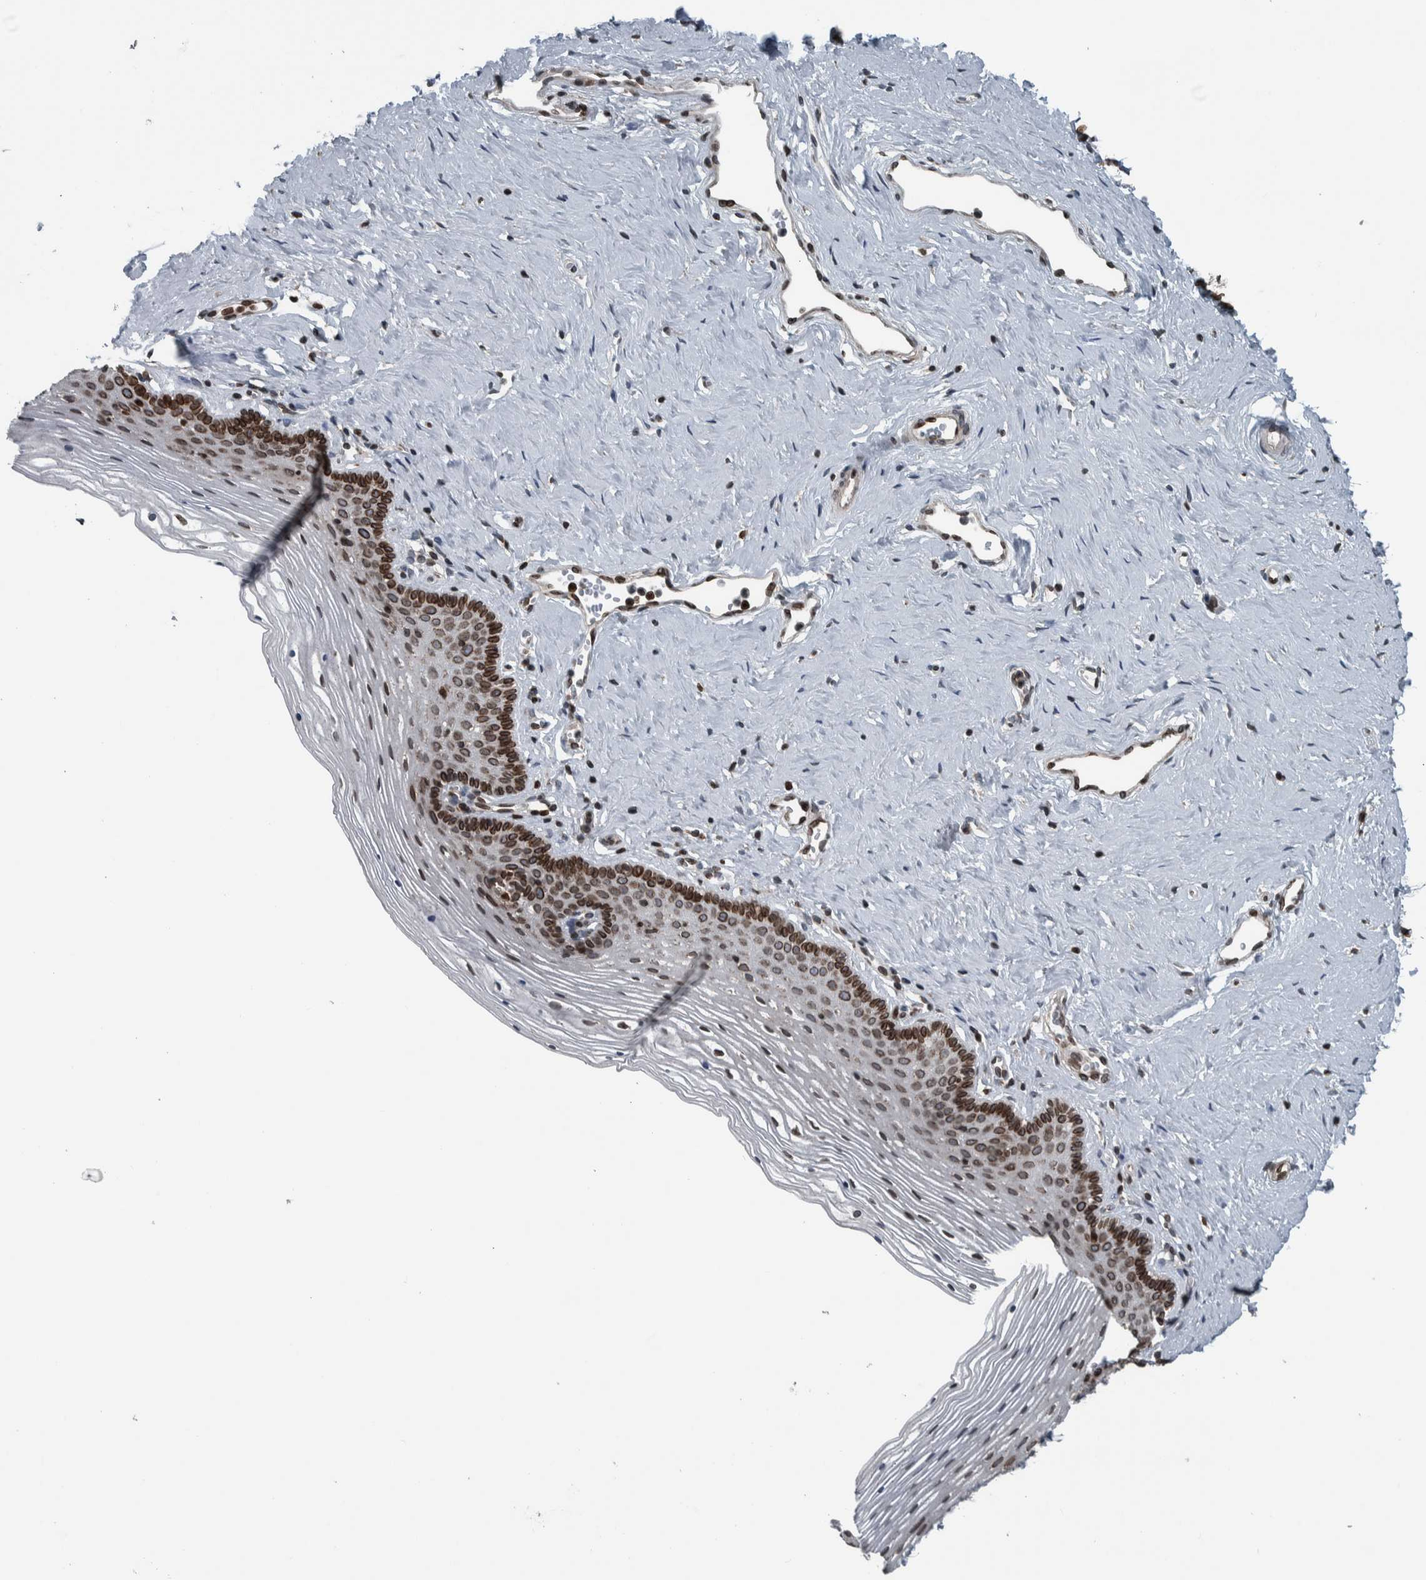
{"staining": {"intensity": "strong", "quantity": "<25%", "location": "cytoplasmic/membranous,nuclear"}, "tissue": "vagina", "cell_type": "Squamous epithelial cells", "image_type": "normal", "snomed": [{"axis": "morphology", "description": "Normal tissue, NOS"}, {"axis": "topography", "description": "Vagina"}], "caption": "Immunohistochemical staining of normal human vagina displays medium levels of strong cytoplasmic/membranous,nuclear expression in about <25% of squamous epithelial cells. The staining is performed using DAB (3,3'-diaminobenzidine) brown chromogen to label protein expression. The nuclei are counter-stained blue using hematoxylin.", "gene": "FAM135B", "patient": {"sex": "female", "age": 32}}